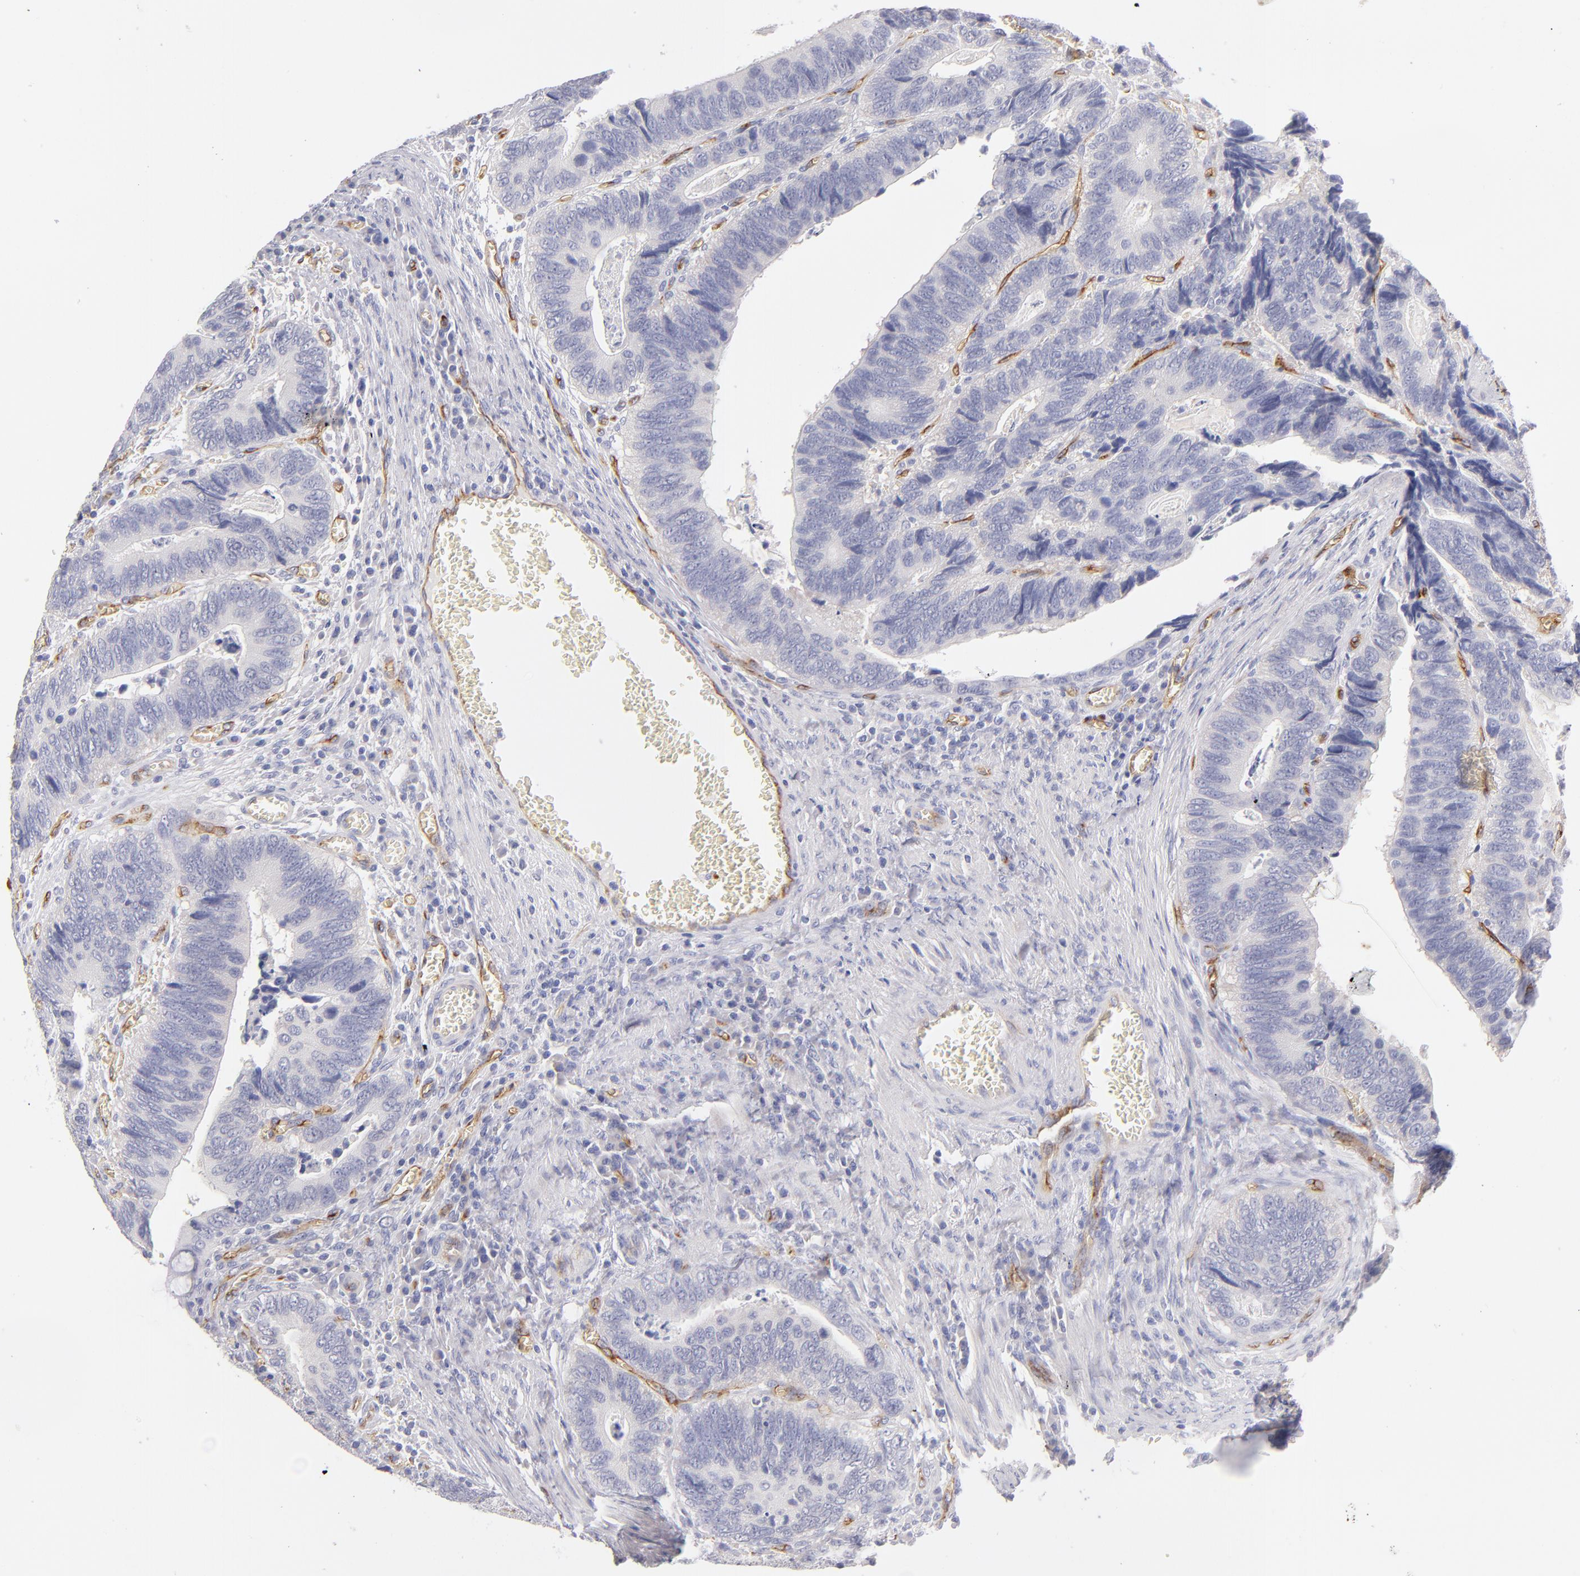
{"staining": {"intensity": "negative", "quantity": "none", "location": "none"}, "tissue": "colorectal cancer", "cell_type": "Tumor cells", "image_type": "cancer", "snomed": [{"axis": "morphology", "description": "Adenocarcinoma, NOS"}, {"axis": "topography", "description": "Colon"}], "caption": "IHC photomicrograph of colorectal adenocarcinoma stained for a protein (brown), which reveals no staining in tumor cells.", "gene": "PLVAP", "patient": {"sex": "male", "age": 72}}